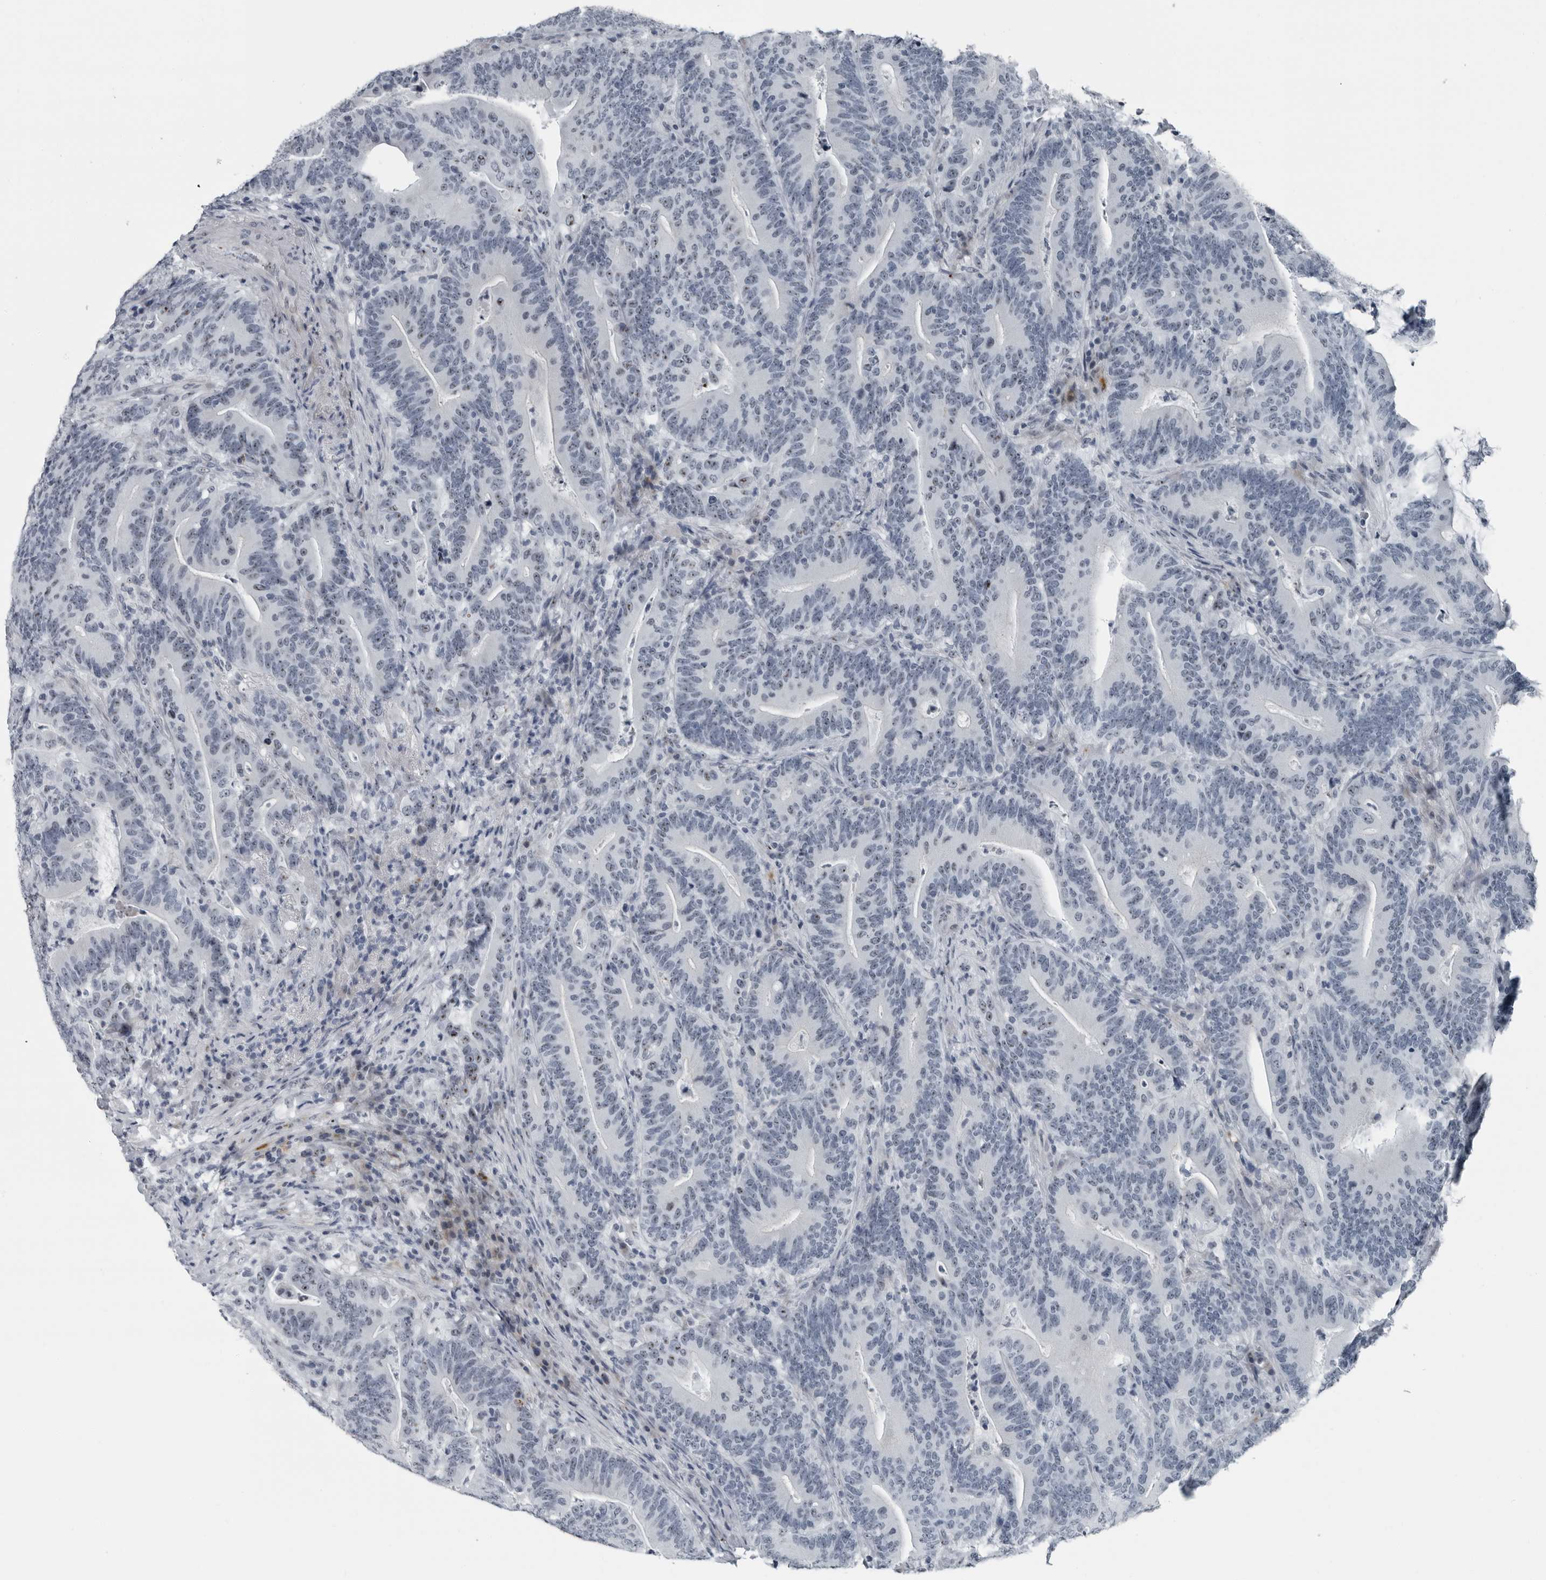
{"staining": {"intensity": "moderate", "quantity": "25%-75%", "location": "nuclear"}, "tissue": "colorectal cancer", "cell_type": "Tumor cells", "image_type": "cancer", "snomed": [{"axis": "morphology", "description": "Adenocarcinoma, NOS"}, {"axis": "topography", "description": "Colon"}], "caption": "Protein staining exhibits moderate nuclear positivity in about 25%-75% of tumor cells in colorectal adenocarcinoma. The staining was performed using DAB to visualize the protein expression in brown, while the nuclei were stained in blue with hematoxylin (Magnification: 20x).", "gene": "PDCD11", "patient": {"sex": "female", "age": 66}}